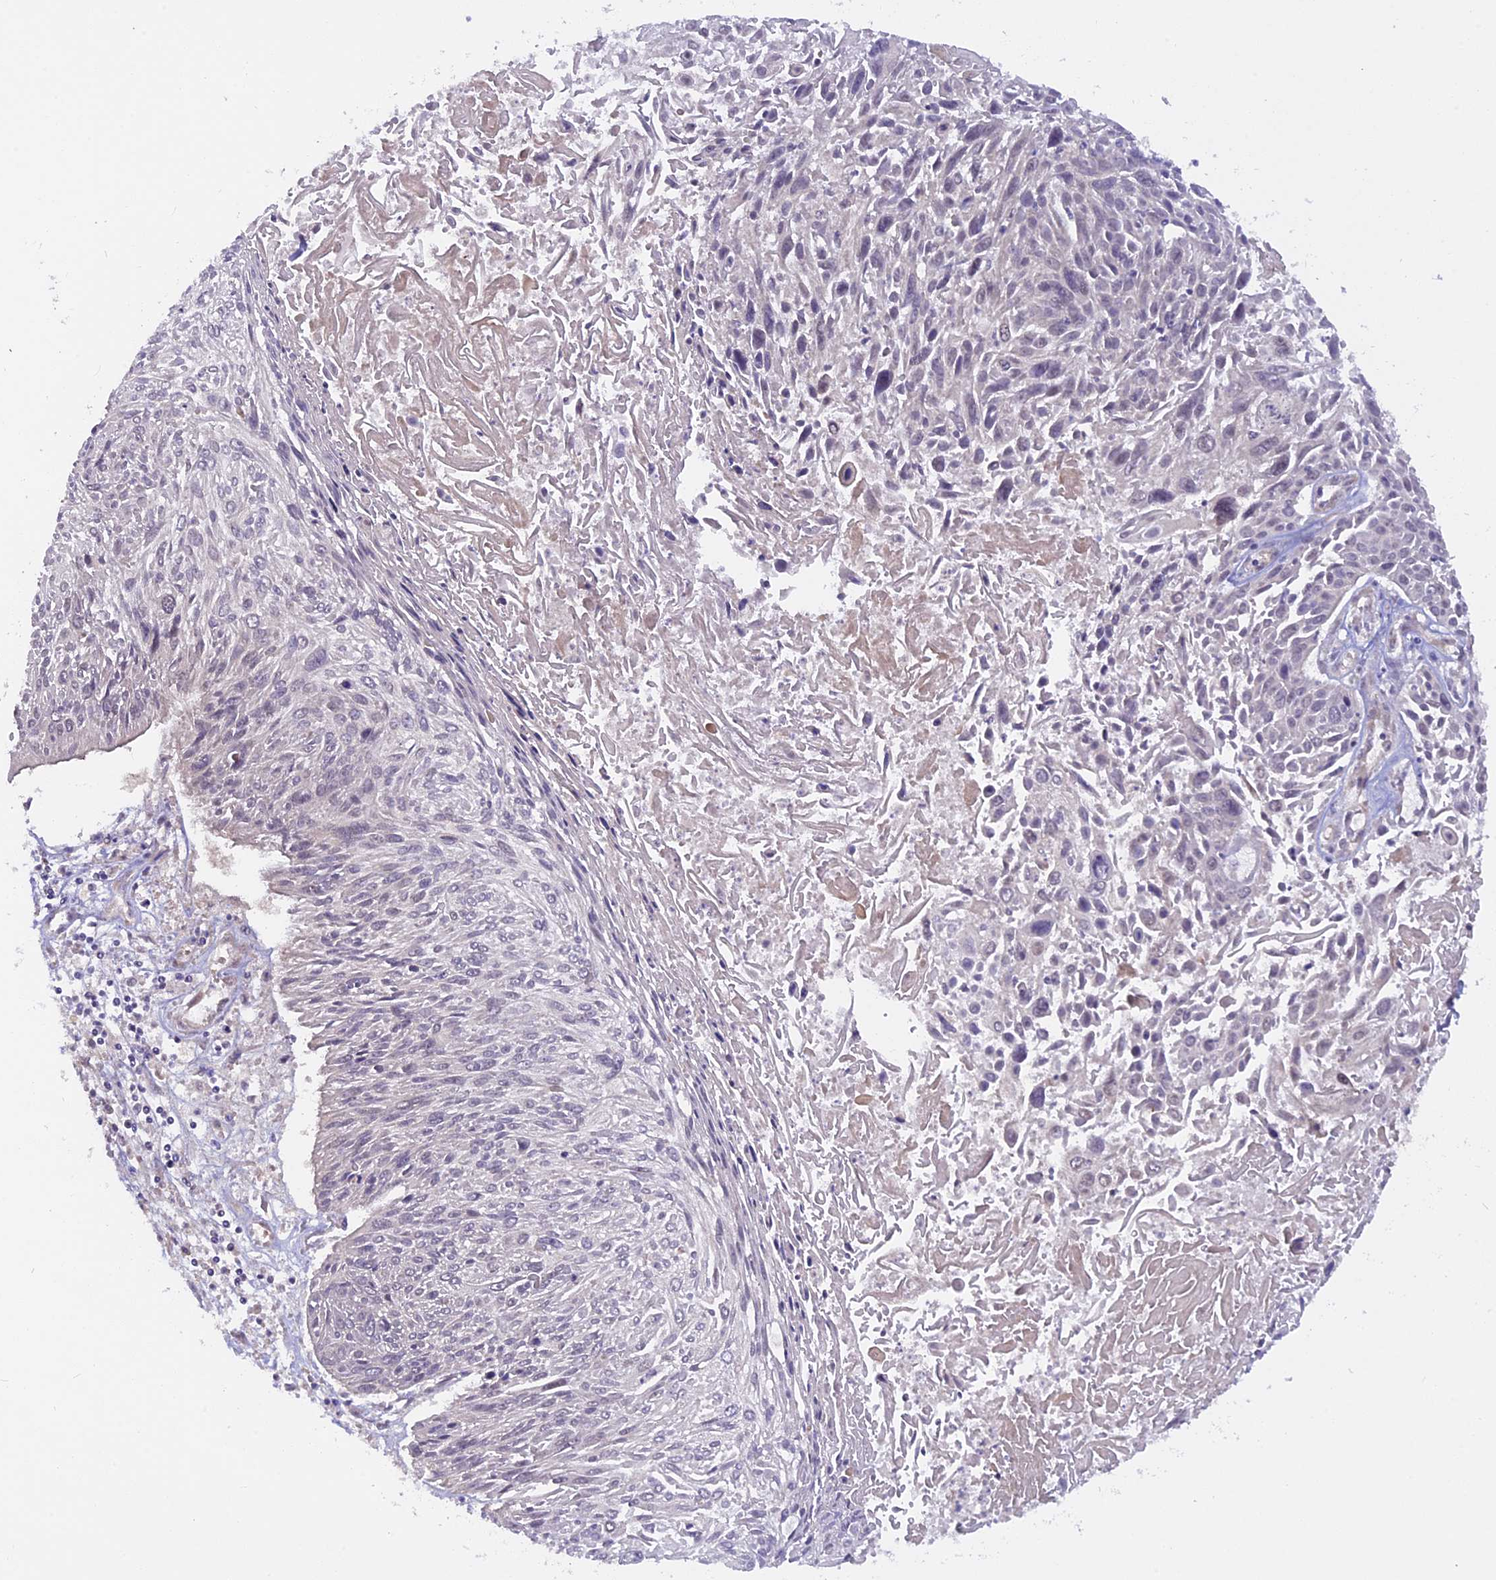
{"staining": {"intensity": "negative", "quantity": "none", "location": "none"}, "tissue": "cervical cancer", "cell_type": "Tumor cells", "image_type": "cancer", "snomed": [{"axis": "morphology", "description": "Squamous cell carcinoma, NOS"}, {"axis": "topography", "description": "Cervix"}], "caption": "DAB immunohistochemical staining of human cervical cancer demonstrates no significant staining in tumor cells.", "gene": "CCDC9B", "patient": {"sex": "female", "age": 51}}